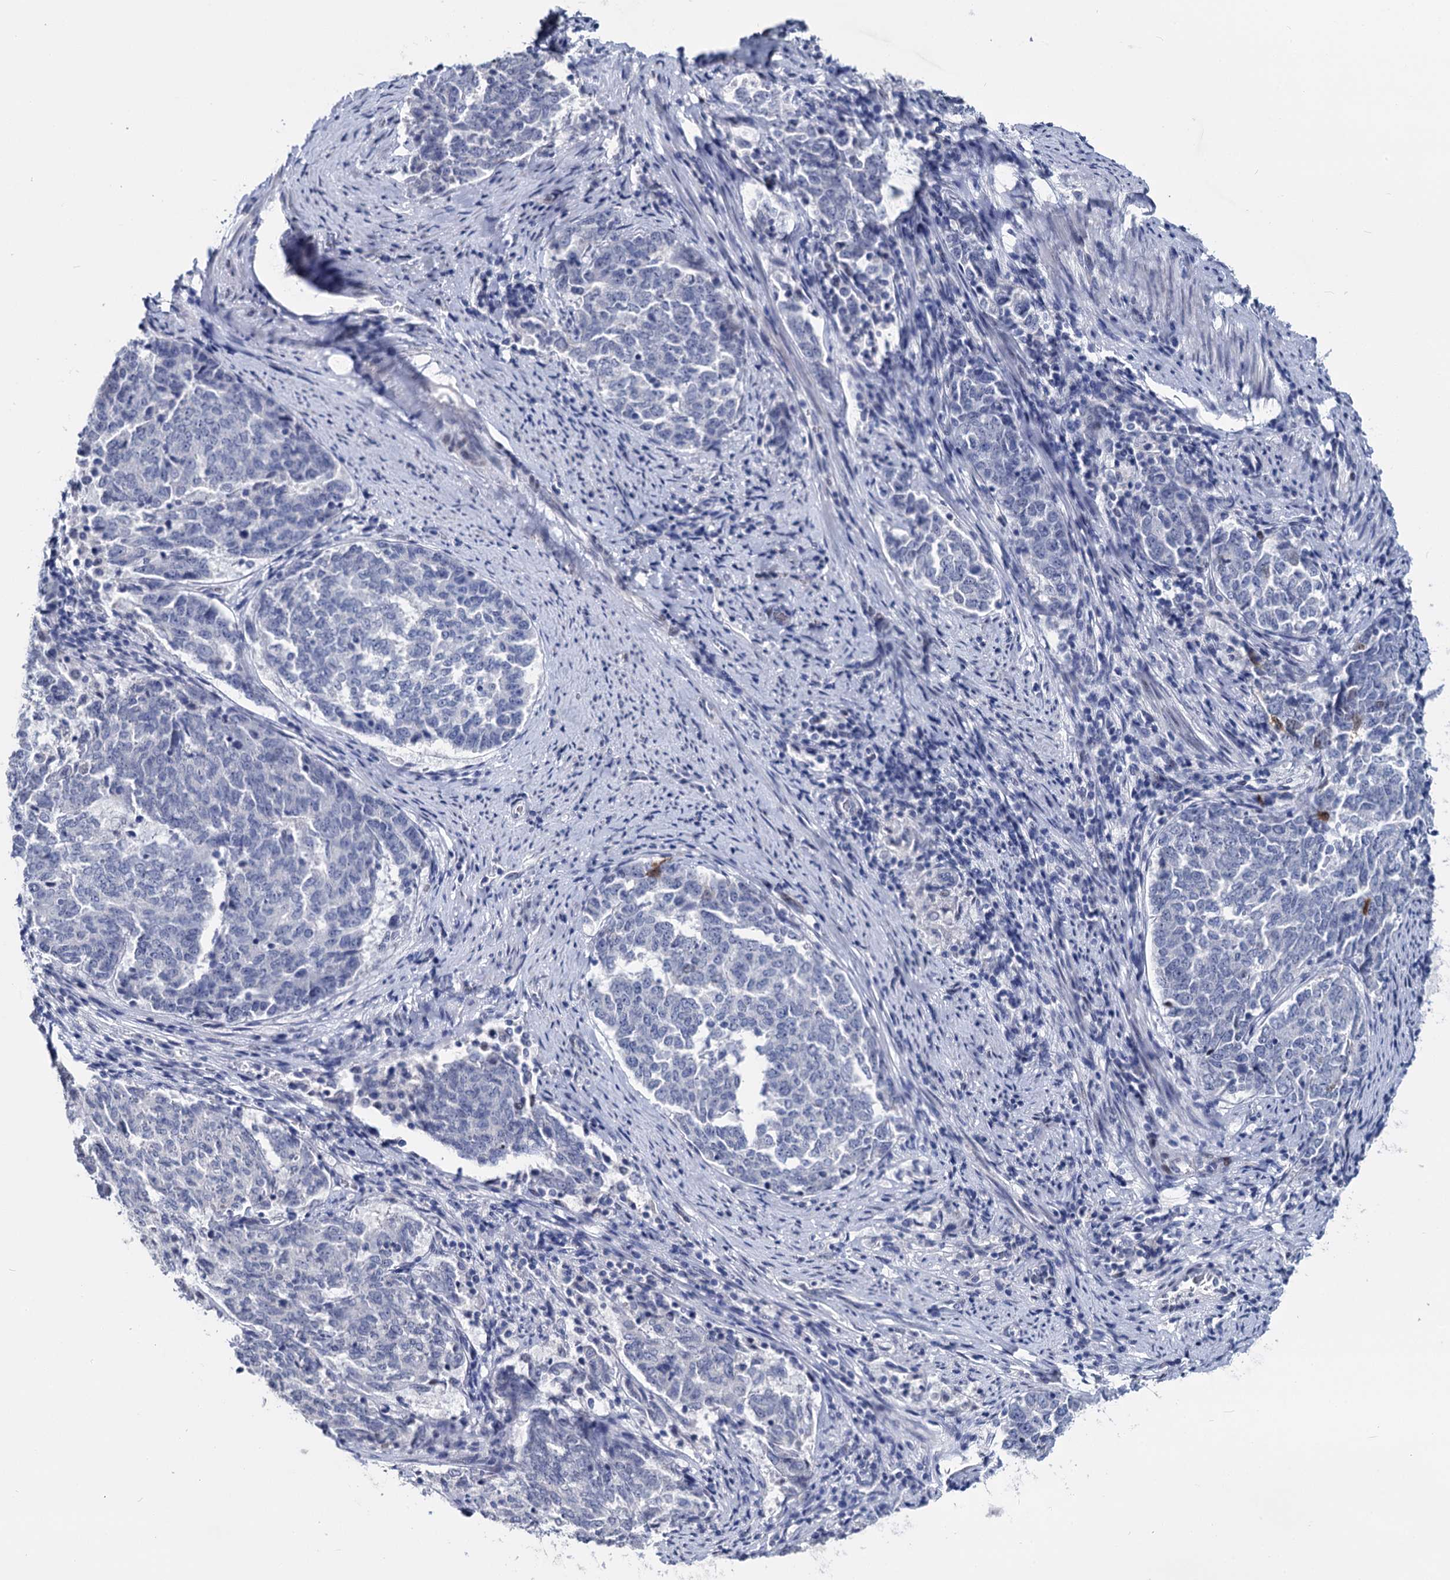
{"staining": {"intensity": "negative", "quantity": "none", "location": "none"}, "tissue": "endometrial cancer", "cell_type": "Tumor cells", "image_type": "cancer", "snomed": [{"axis": "morphology", "description": "Adenocarcinoma, NOS"}, {"axis": "topography", "description": "Endometrium"}], "caption": "IHC photomicrograph of neoplastic tissue: endometrial adenocarcinoma stained with DAB demonstrates no significant protein expression in tumor cells. The staining is performed using DAB brown chromogen with nuclei counter-stained in using hematoxylin.", "gene": "MAGEA4", "patient": {"sex": "female", "age": 80}}